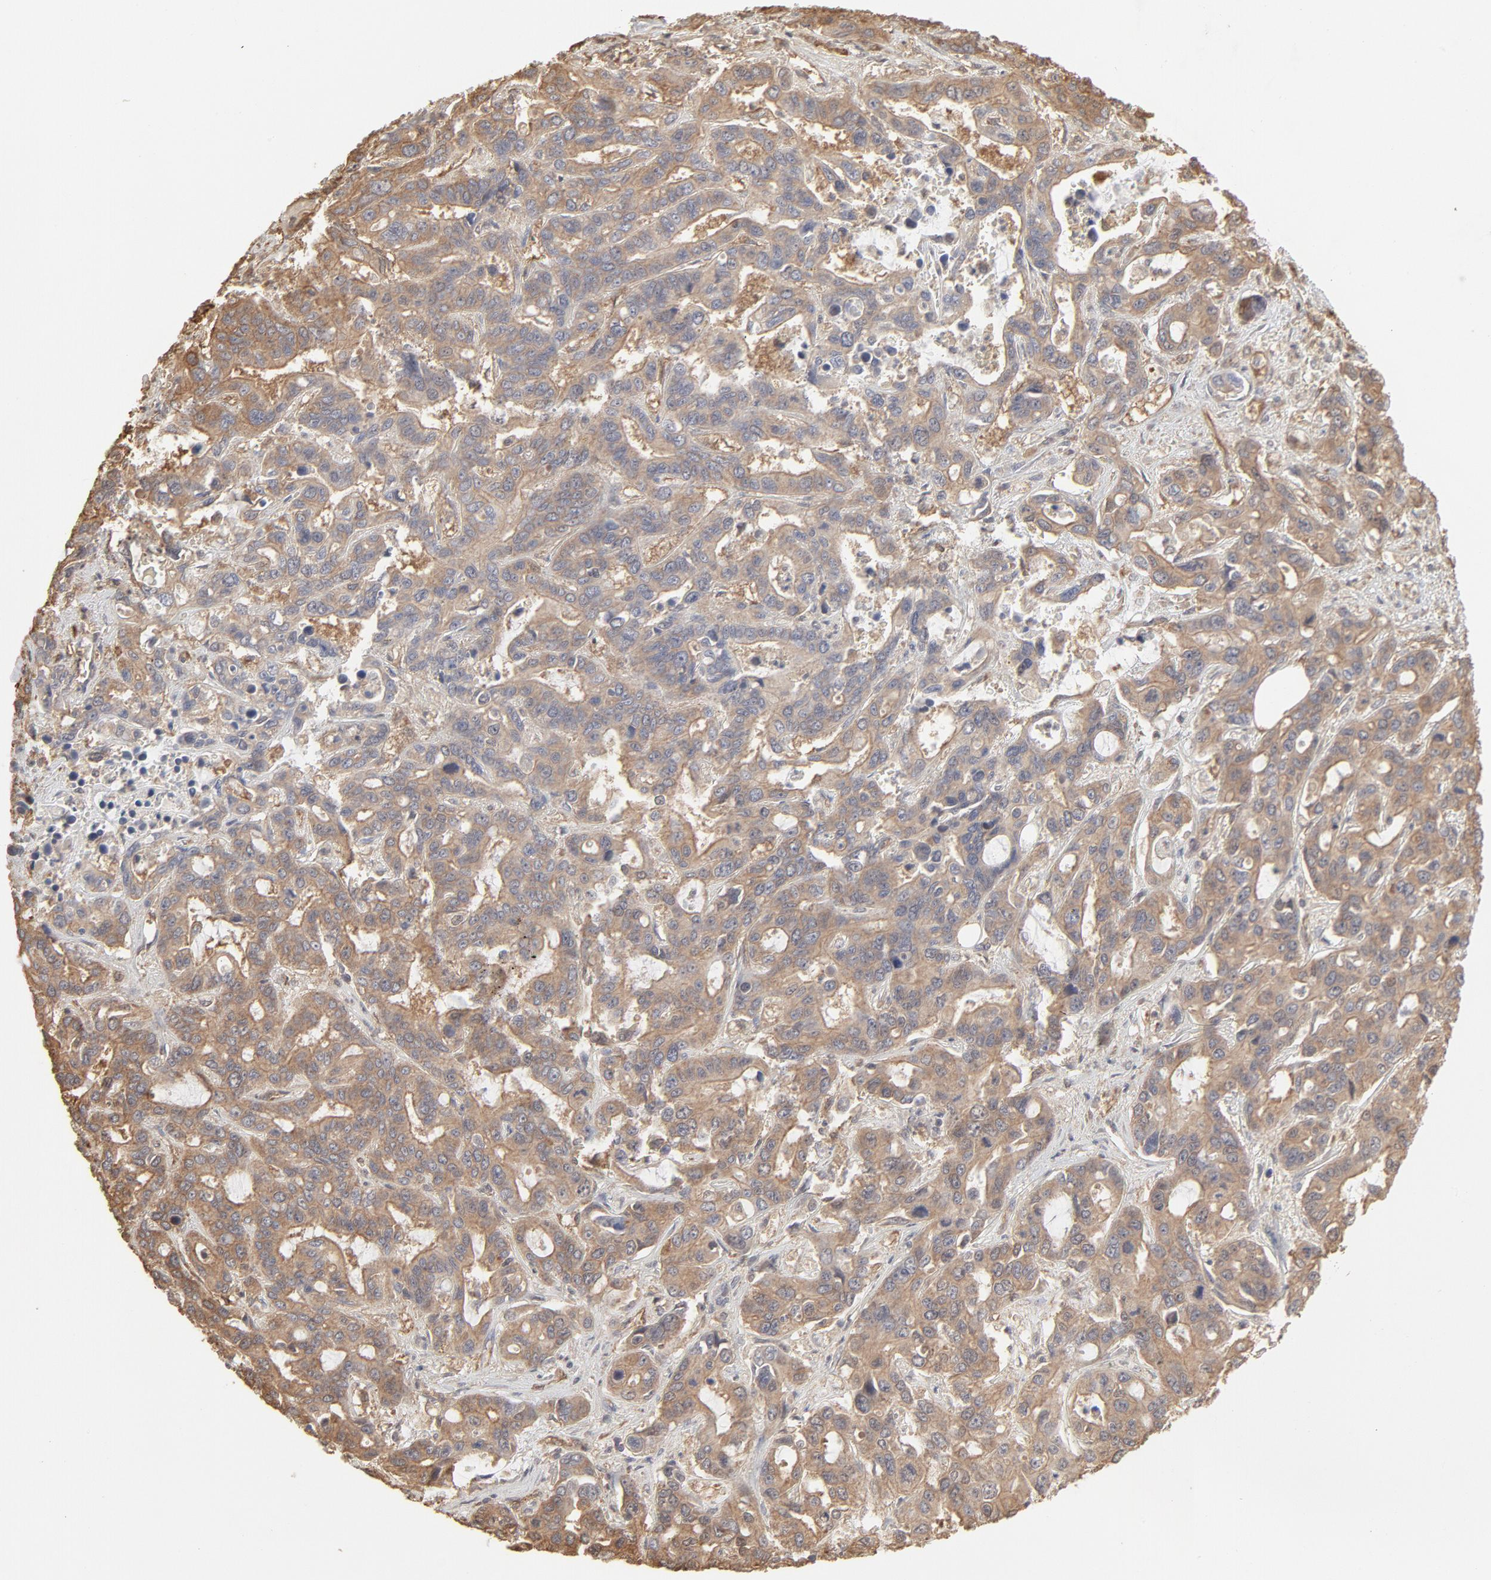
{"staining": {"intensity": "moderate", "quantity": ">75%", "location": "cytoplasmic/membranous"}, "tissue": "liver cancer", "cell_type": "Tumor cells", "image_type": "cancer", "snomed": [{"axis": "morphology", "description": "Cholangiocarcinoma"}, {"axis": "topography", "description": "Liver"}], "caption": "Human liver cancer (cholangiocarcinoma) stained for a protein (brown) exhibits moderate cytoplasmic/membranous positive expression in about >75% of tumor cells.", "gene": "PPP2CA", "patient": {"sex": "female", "age": 65}}